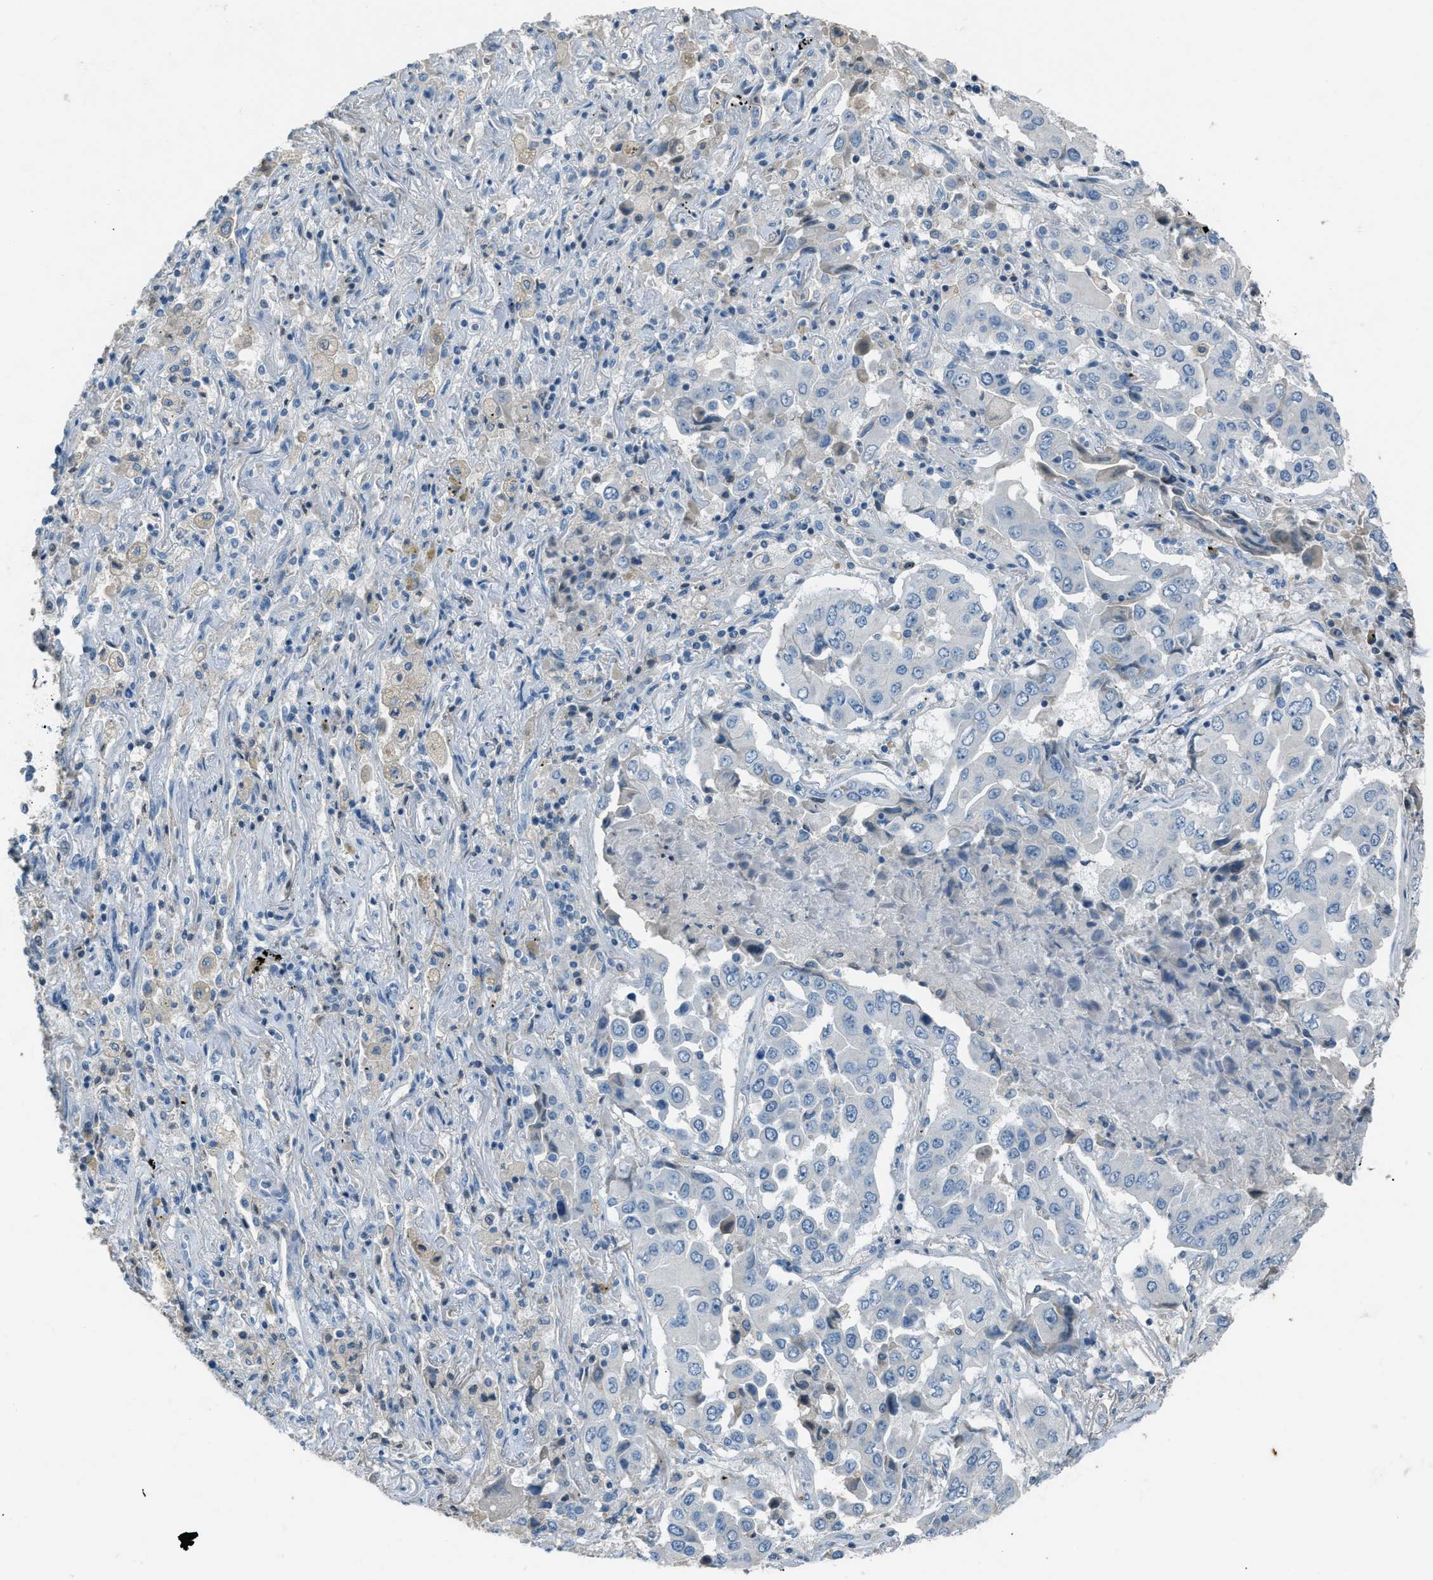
{"staining": {"intensity": "negative", "quantity": "none", "location": "none"}, "tissue": "lung cancer", "cell_type": "Tumor cells", "image_type": "cancer", "snomed": [{"axis": "morphology", "description": "Adenocarcinoma, NOS"}, {"axis": "topography", "description": "Lung"}], "caption": "A micrograph of lung adenocarcinoma stained for a protein exhibits no brown staining in tumor cells.", "gene": "FBLN2", "patient": {"sex": "female", "age": 65}}